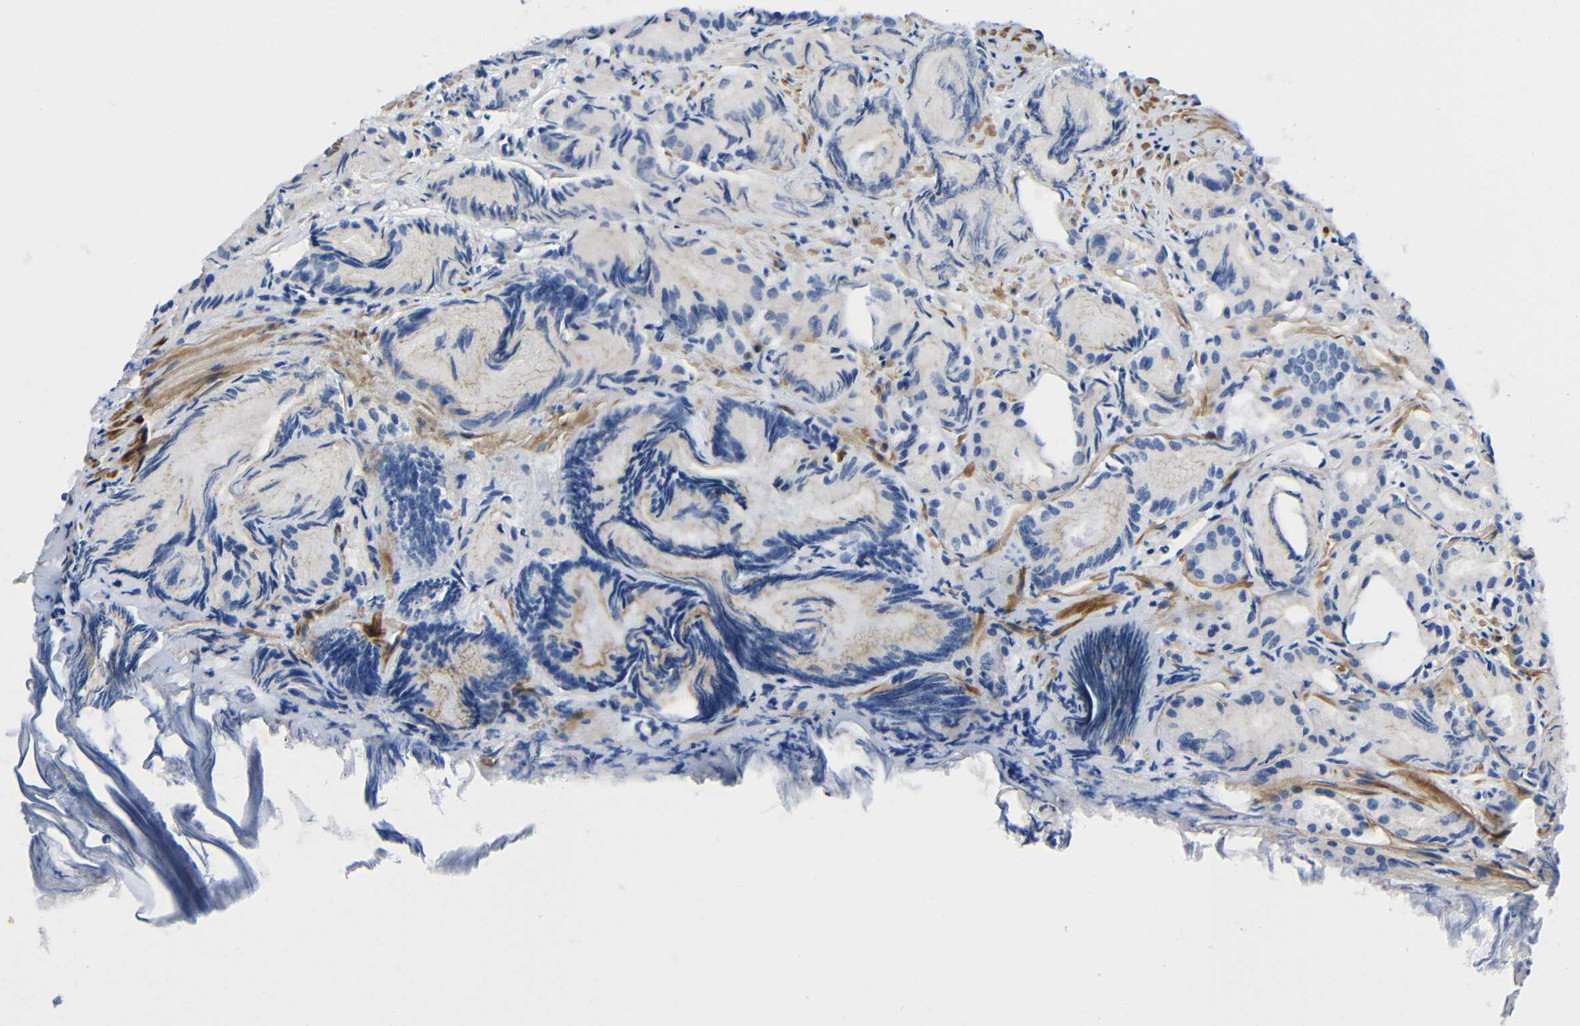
{"staining": {"intensity": "negative", "quantity": "none", "location": "none"}, "tissue": "prostate cancer", "cell_type": "Tumor cells", "image_type": "cancer", "snomed": [{"axis": "morphology", "description": "Adenocarcinoma, Low grade"}, {"axis": "topography", "description": "Prostate"}], "caption": "Tumor cells are negative for protein expression in human prostate low-grade adenocarcinoma. Brightfield microscopy of immunohistochemistry (IHC) stained with DAB (3,3'-diaminobenzidine) (brown) and hematoxylin (blue), captured at high magnification.", "gene": "NEGR1", "patient": {"sex": "male", "age": 72}}